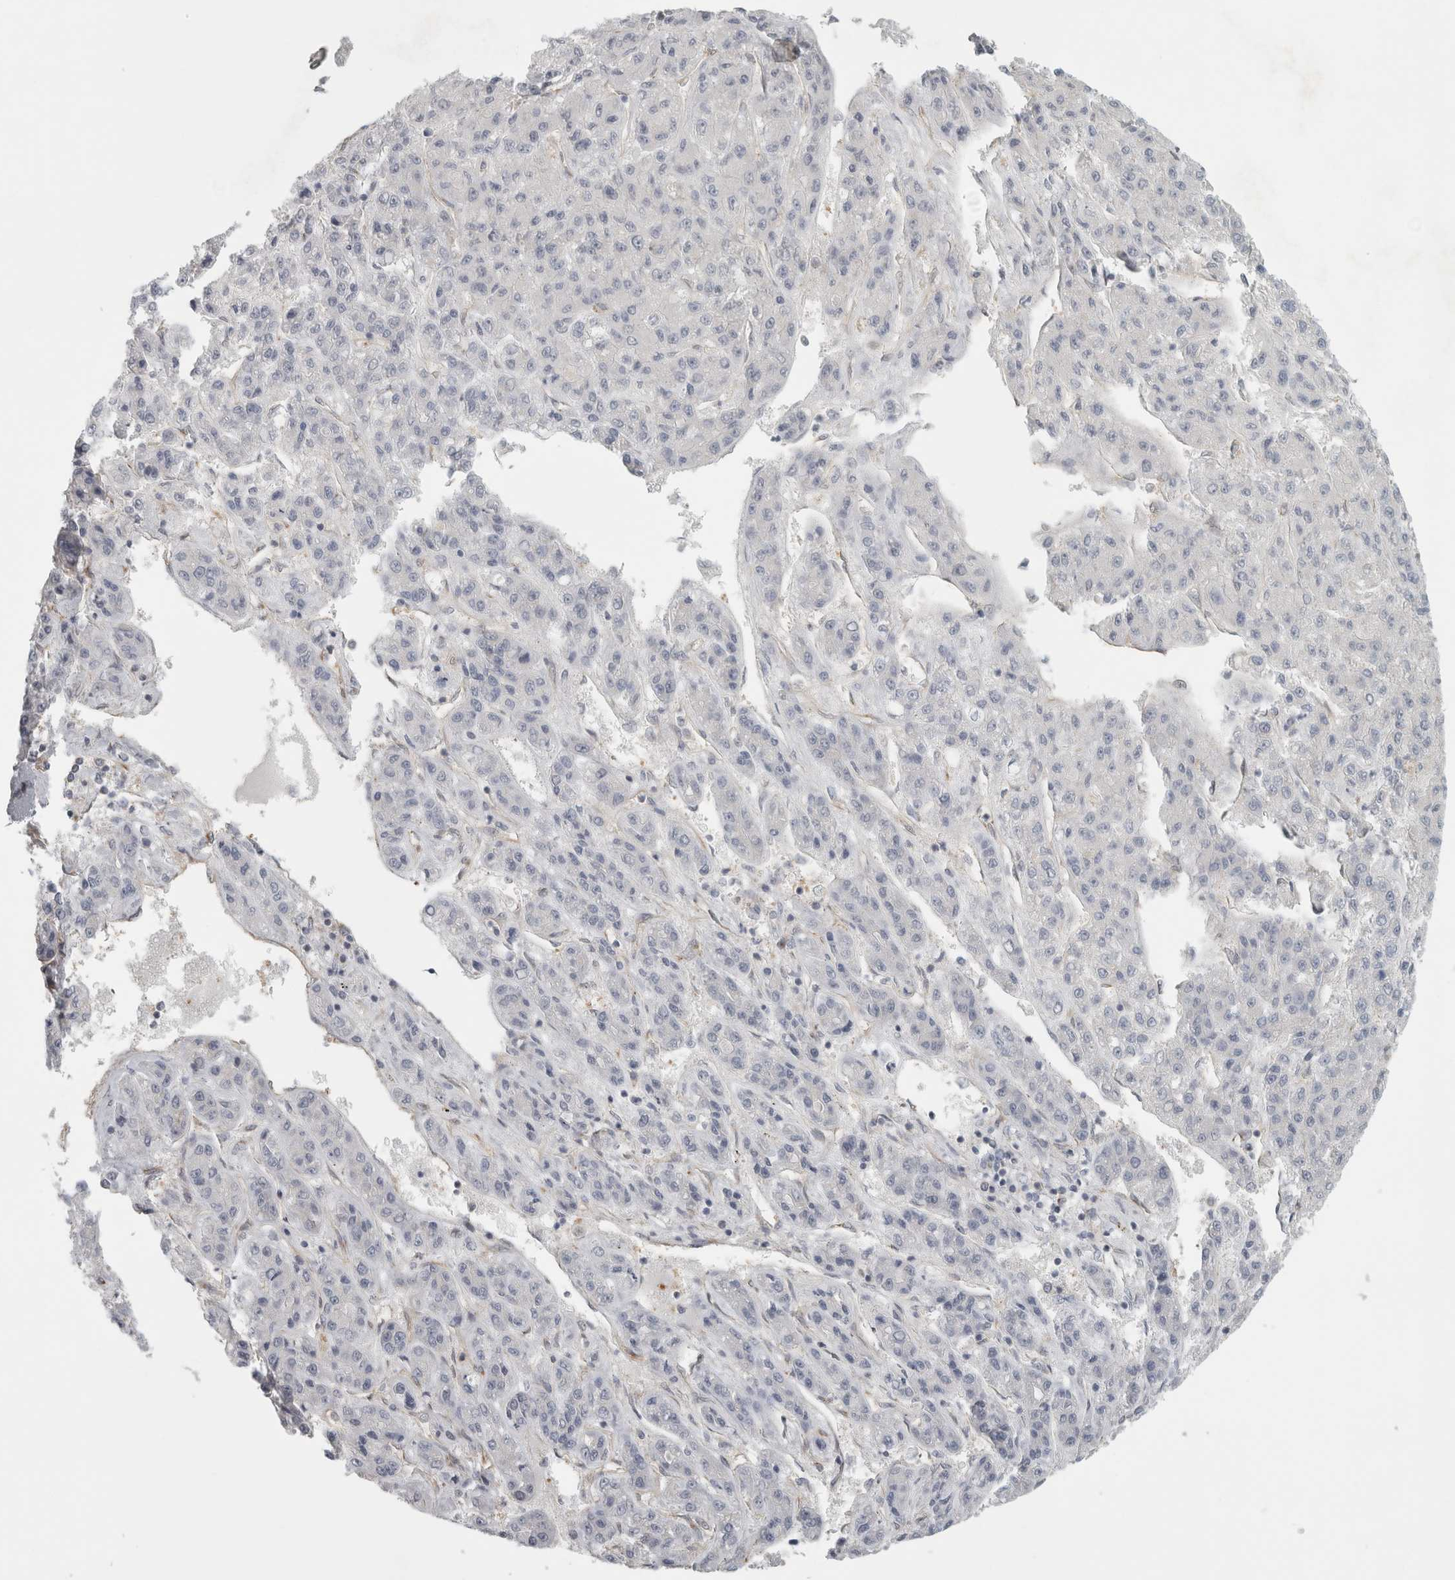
{"staining": {"intensity": "negative", "quantity": "none", "location": "none"}, "tissue": "liver cancer", "cell_type": "Tumor cells", "image_type": "cancer", "snomed": [{"axis": "morphology", "description": "Carcinoma, Hepatocellular, NOS"}, {"axis": "topography", "description": "Liver"}], "caption": "Immunohistochemical staining of human liver cancer demonstrates no significant expression in tumor cells.", "gene": "PEX6", "patient": {"sex": "male", "age": 70}}